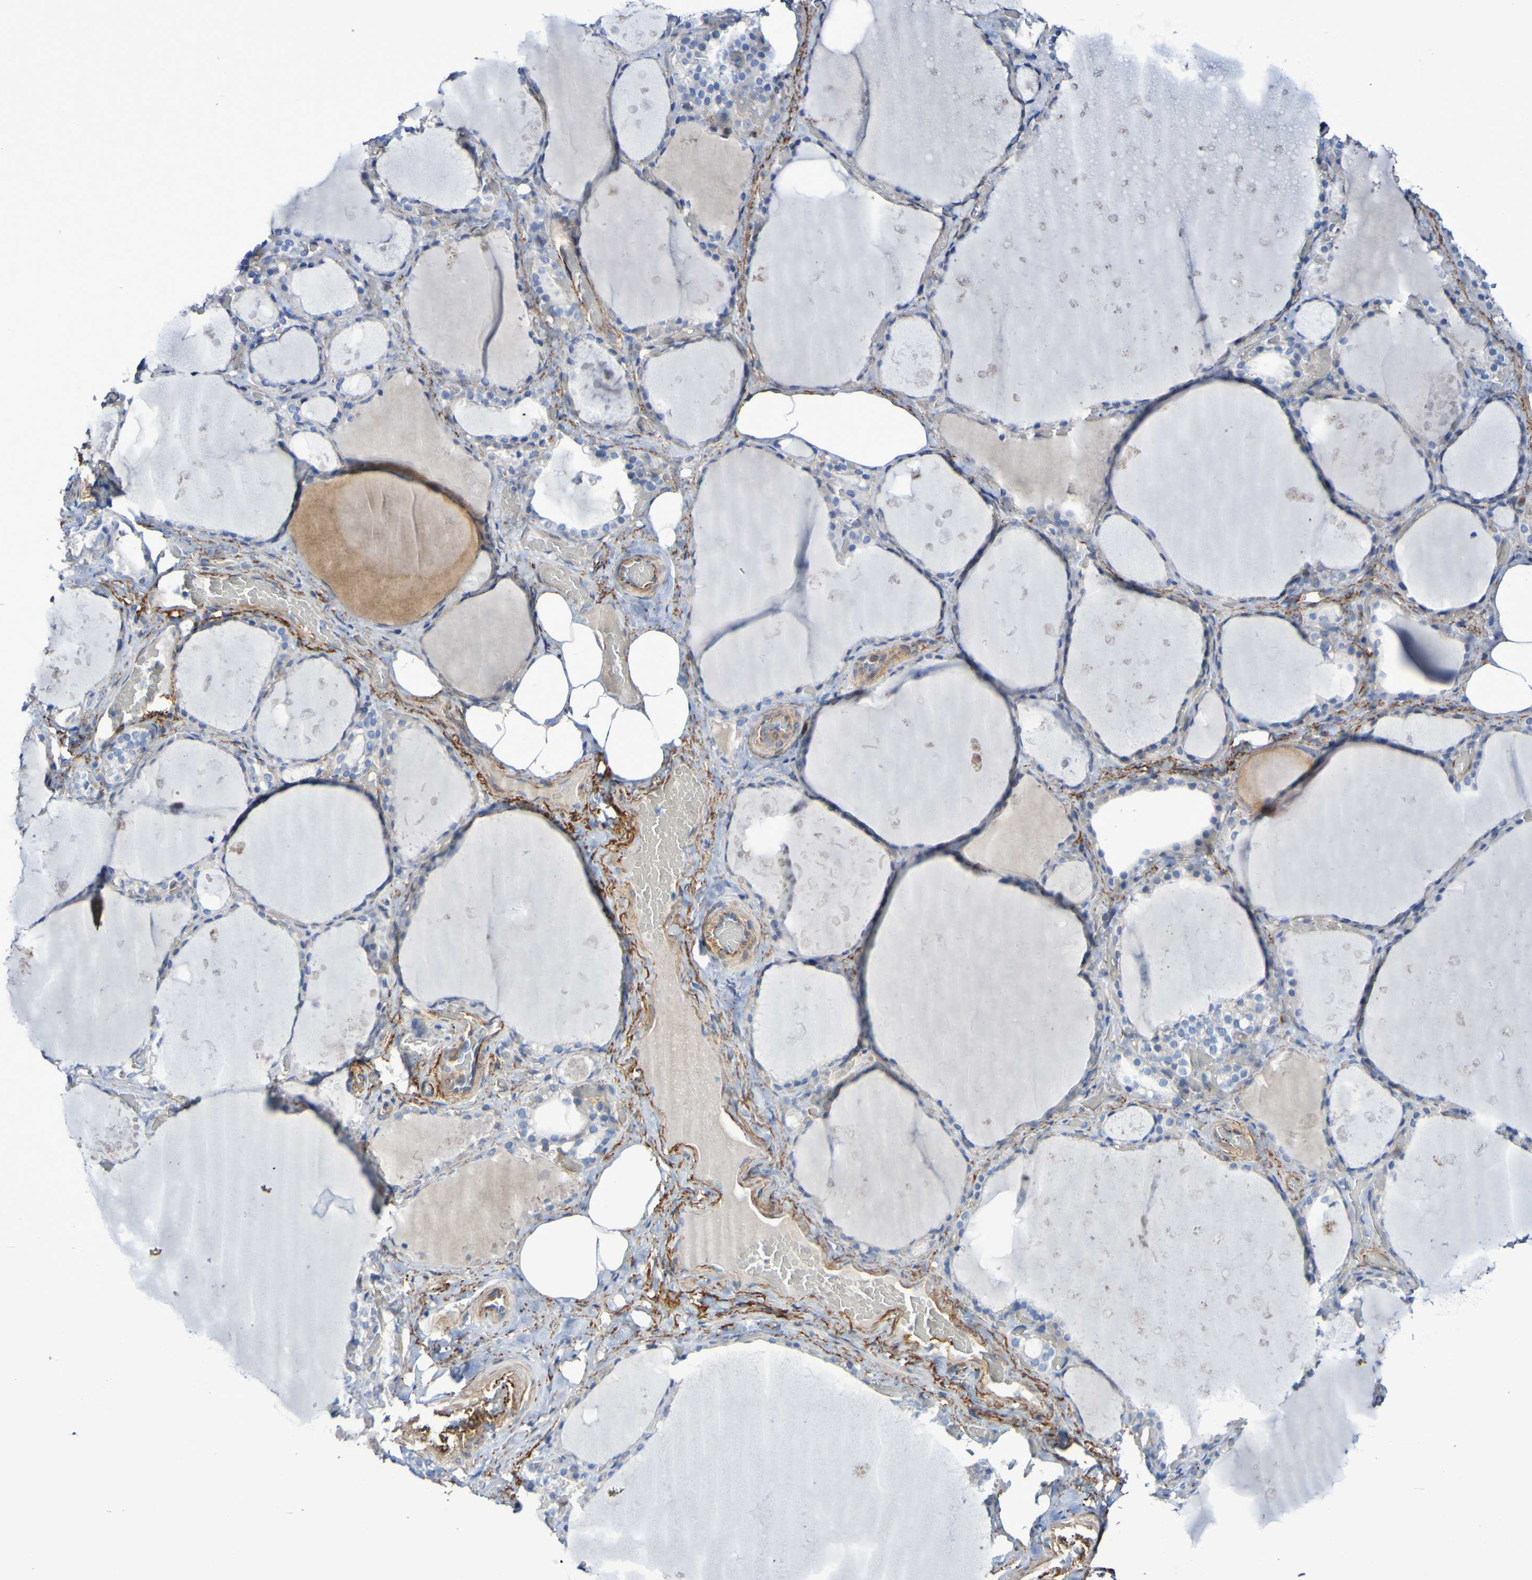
{"staining": {"intensity": "negative", "quantity": "none", "location": "none"}, "tissue": "thyroid gland", "cell_type": "Glandular cells", "image_type": "normal", "snomed": [{"axis": "morphology", "description": "Normal tissue, NOS"}, {"axis": "topography", "description": "Thyroid gland"}], "caption": "This is an immunohistochemistry (IHC) micrograph of normal human thyroid gland. There is no staining in glandular cells.", "gene": "LPP", "patient": {"sex": "male", "age": 61}}